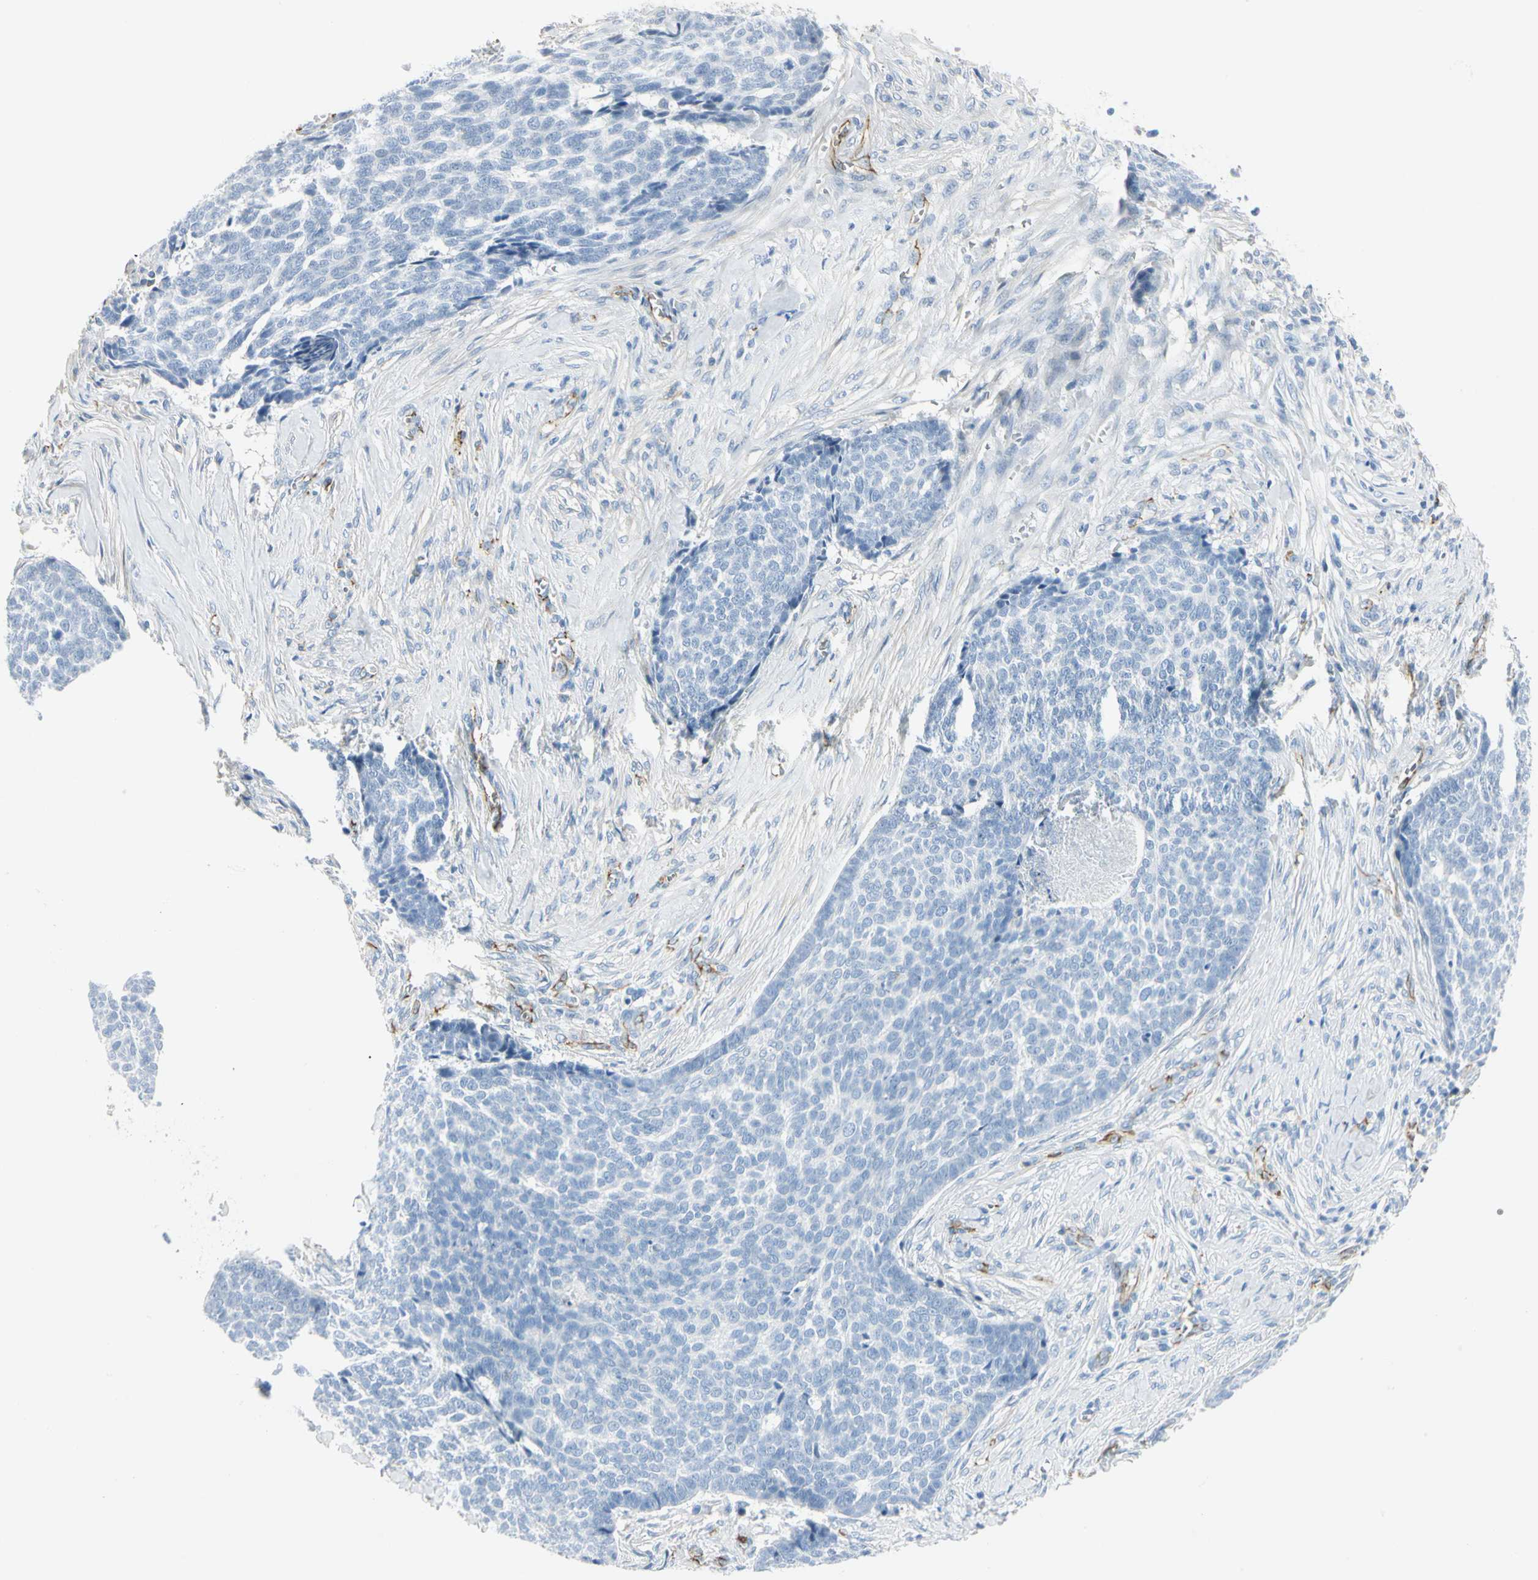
{"staining": {"intensity": "negative", "quantity": "none", "location": "none"}, "tissue": "skin cancer", "cell_type": "Tumor cells", "image_type": "cancer", "snomed": [{"axis": "morphology", "description": "Basal cell carcinoma"}, {"axis": "topography", "description": "Skin"}], "caption": "Immunohistochemistry (IHC) image of skin basal cell carcinoma stained for a protein (brown), which displays no staining in tumor cells.", "gene": "VPS9D1", "patient": {"sex": "male", "age": 84}}